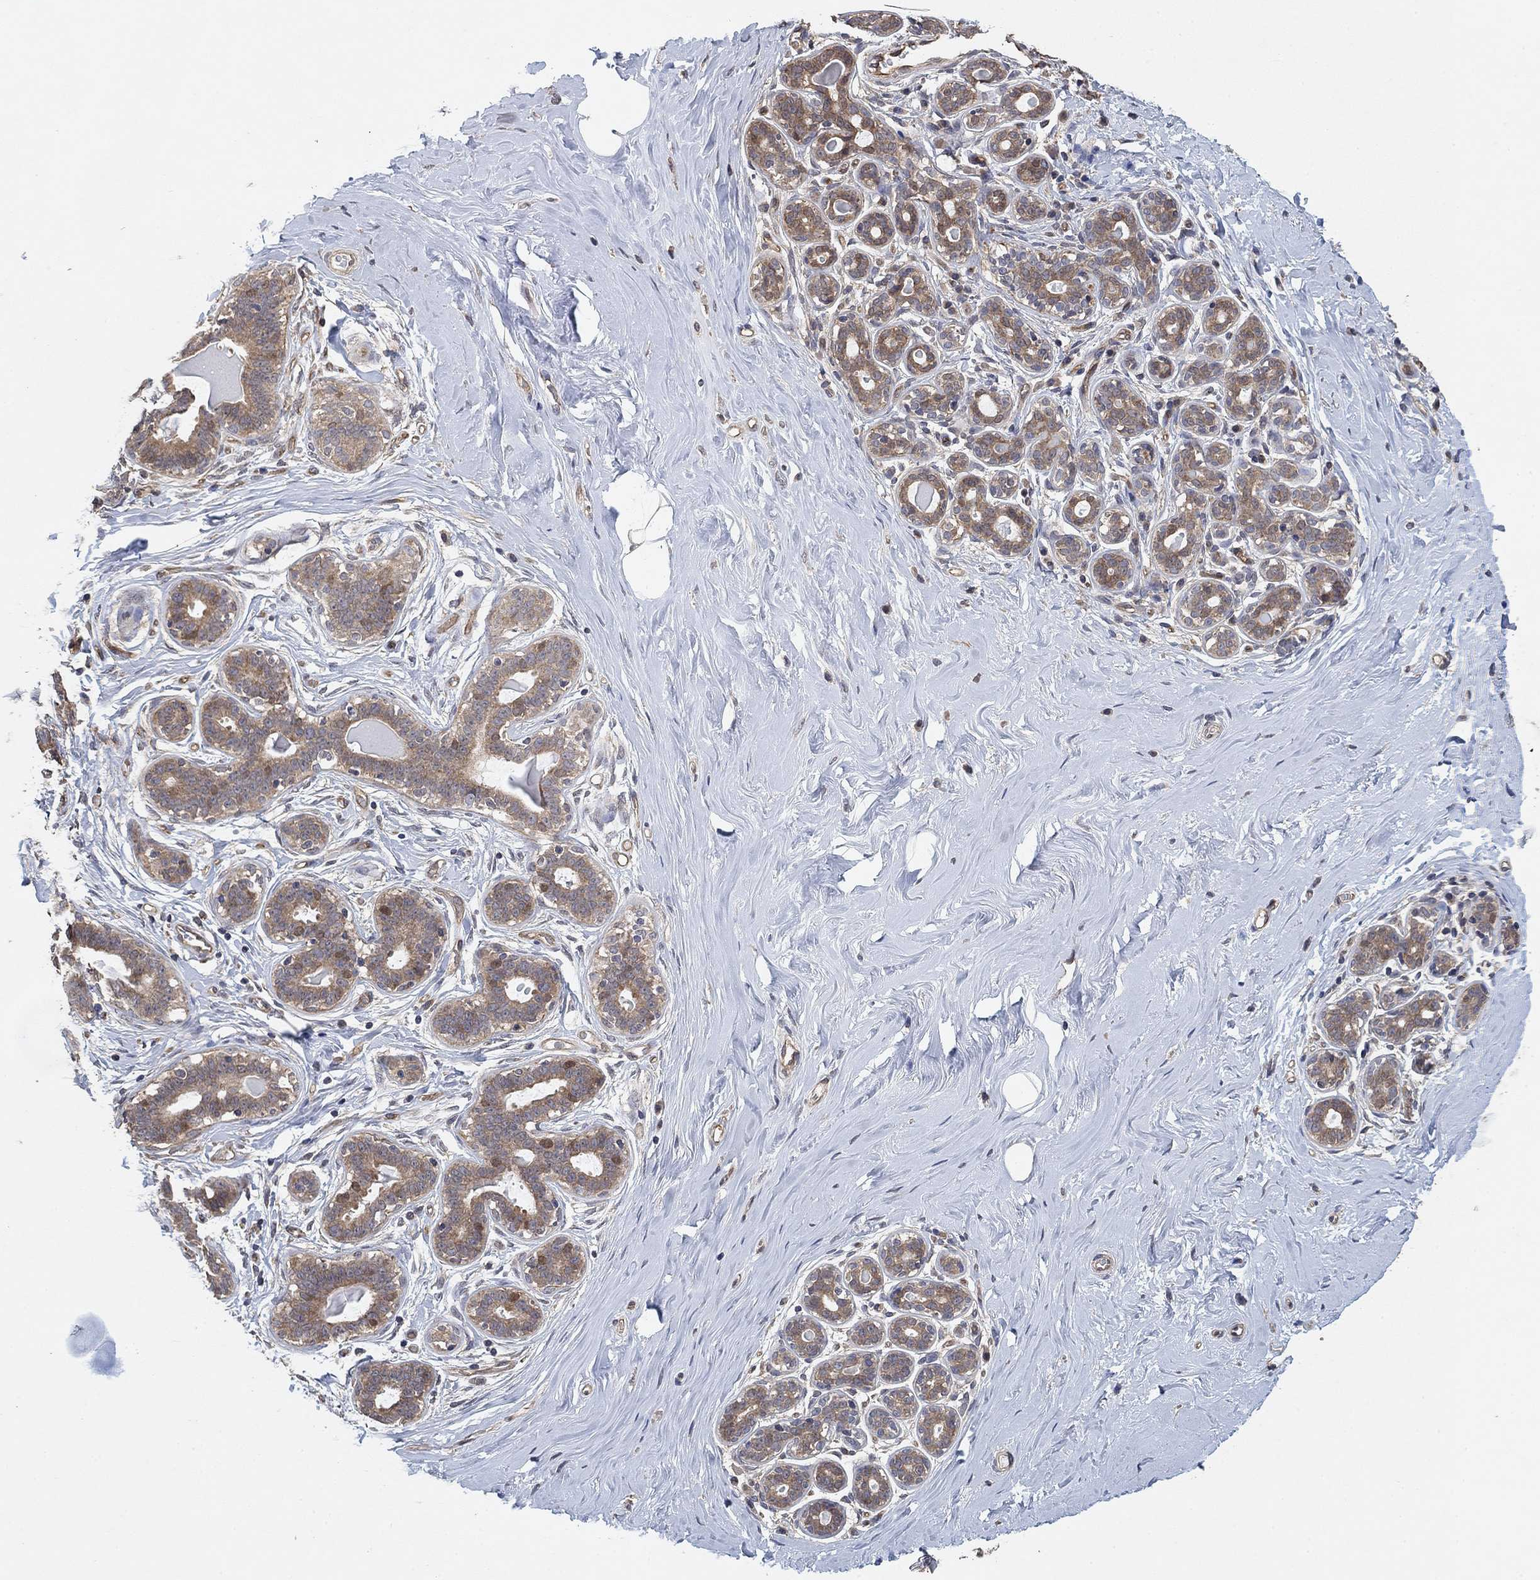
{"staining": {"intensity": "negative", "quantity": "none", "location": "none"}, "tissue": "breast", "cell_type": "Adipocytes", "image_type": "normal", "snomed": [{"axis": "morphology", "description": "Normal tissue, NOS"}, {"axis": "topography", "description": "Skin"}, {"axis": "topography", "description": "Breast"}], "caption": "DAB immunohistochemical staining of unremarkable human breast demonstrates no significant staining in adipocytes. Nuclei are stained in blue.", "gene": "MCUR1", "patient": {"sex": "female", "age": 43}}